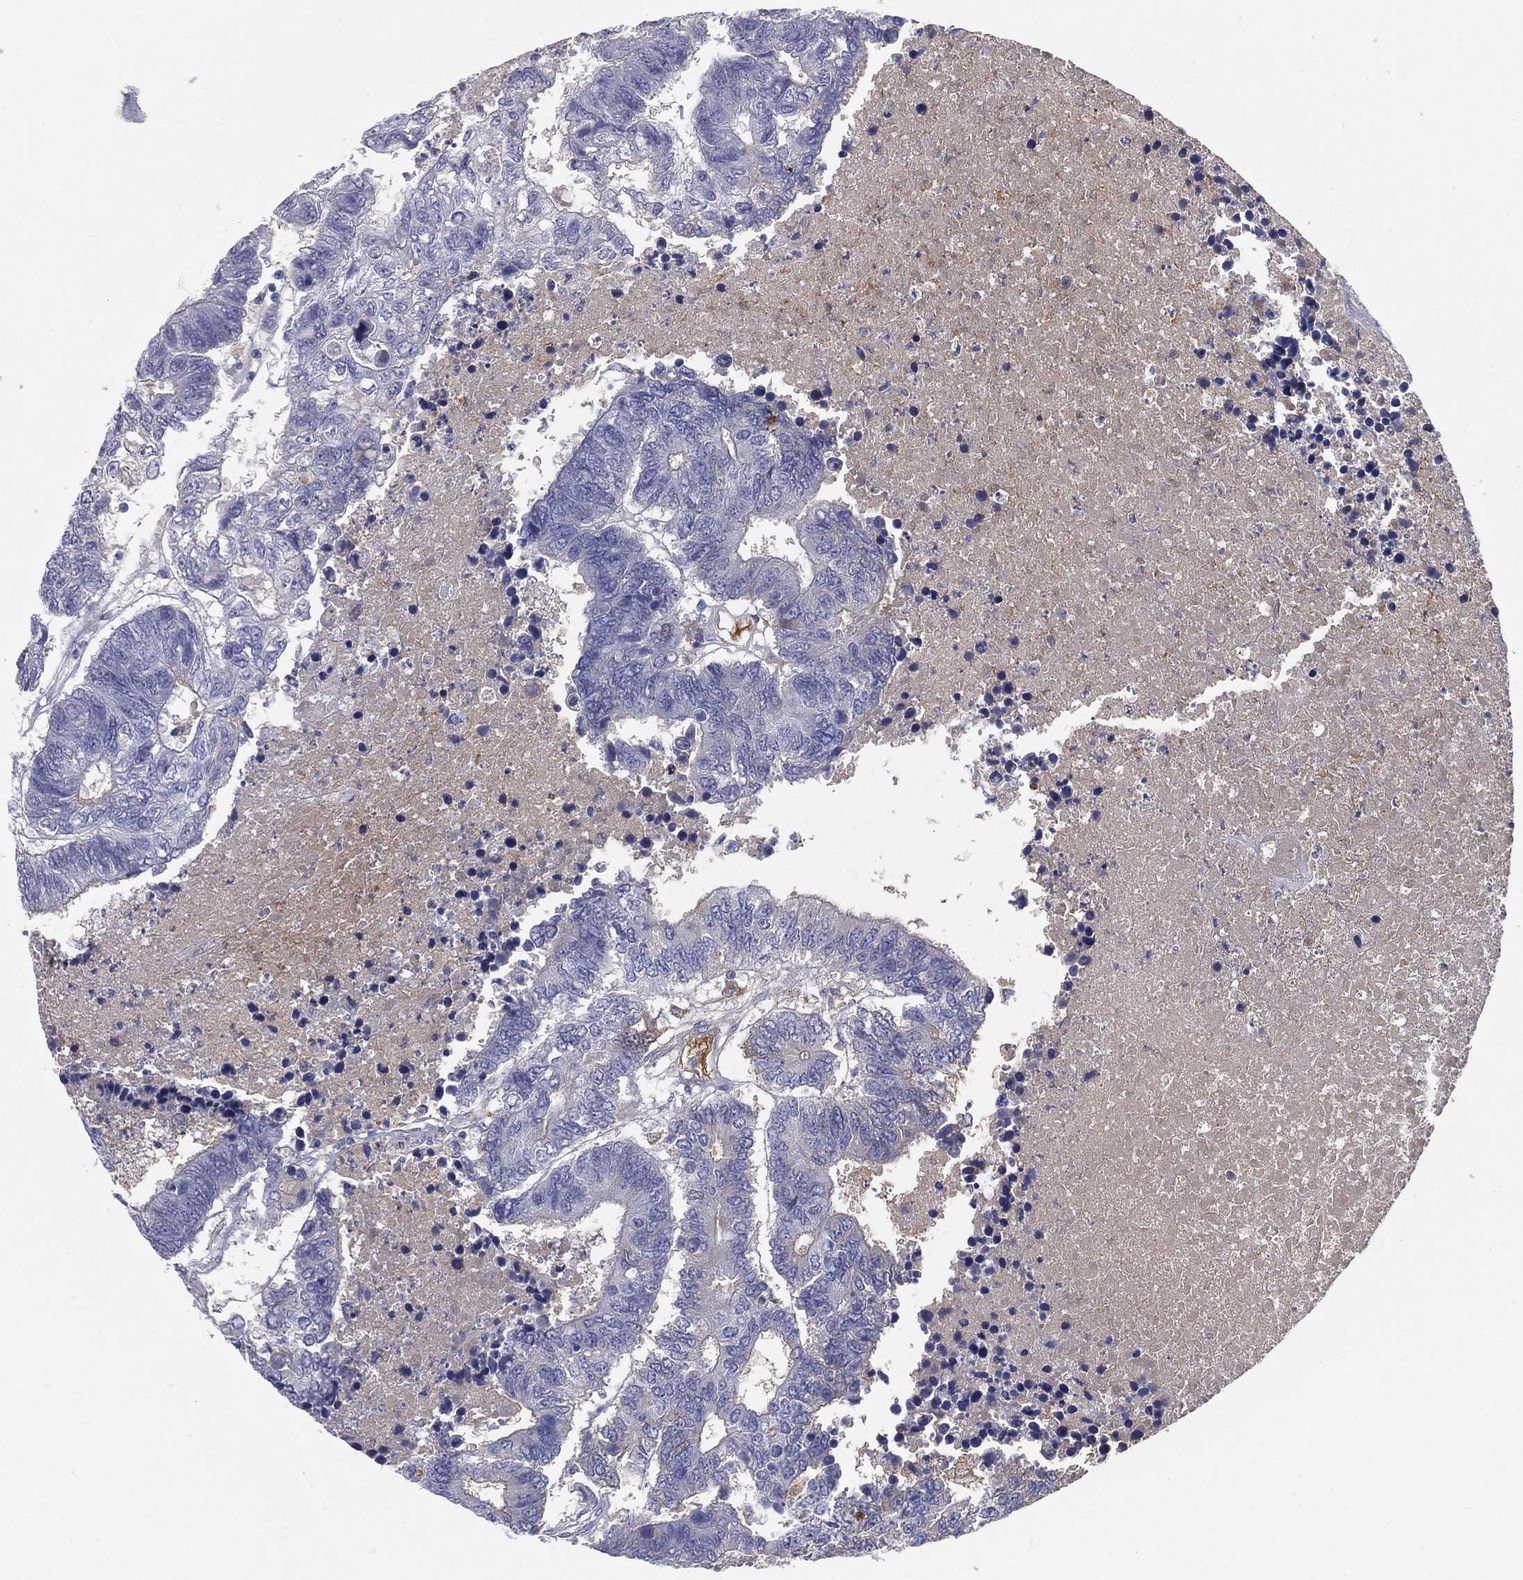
{"staining": {"intensity": "negative", "quantity": "none", "location": "none"}, "tissue": "colorectal cancer", "cell_type": "Tumor cells", "image_type": "cancer", "snomed": [{"axis": "morphology", "description": "Adenocarcinoma, NOS"}, {"axis": "topography", "description": "Colon"}], "caption": "Tumor cells show no significant protein positivity in colorectal cancer (adenocarcinoma).", "gene": "HP", "patient": {"sex": "female", "age": 48}}